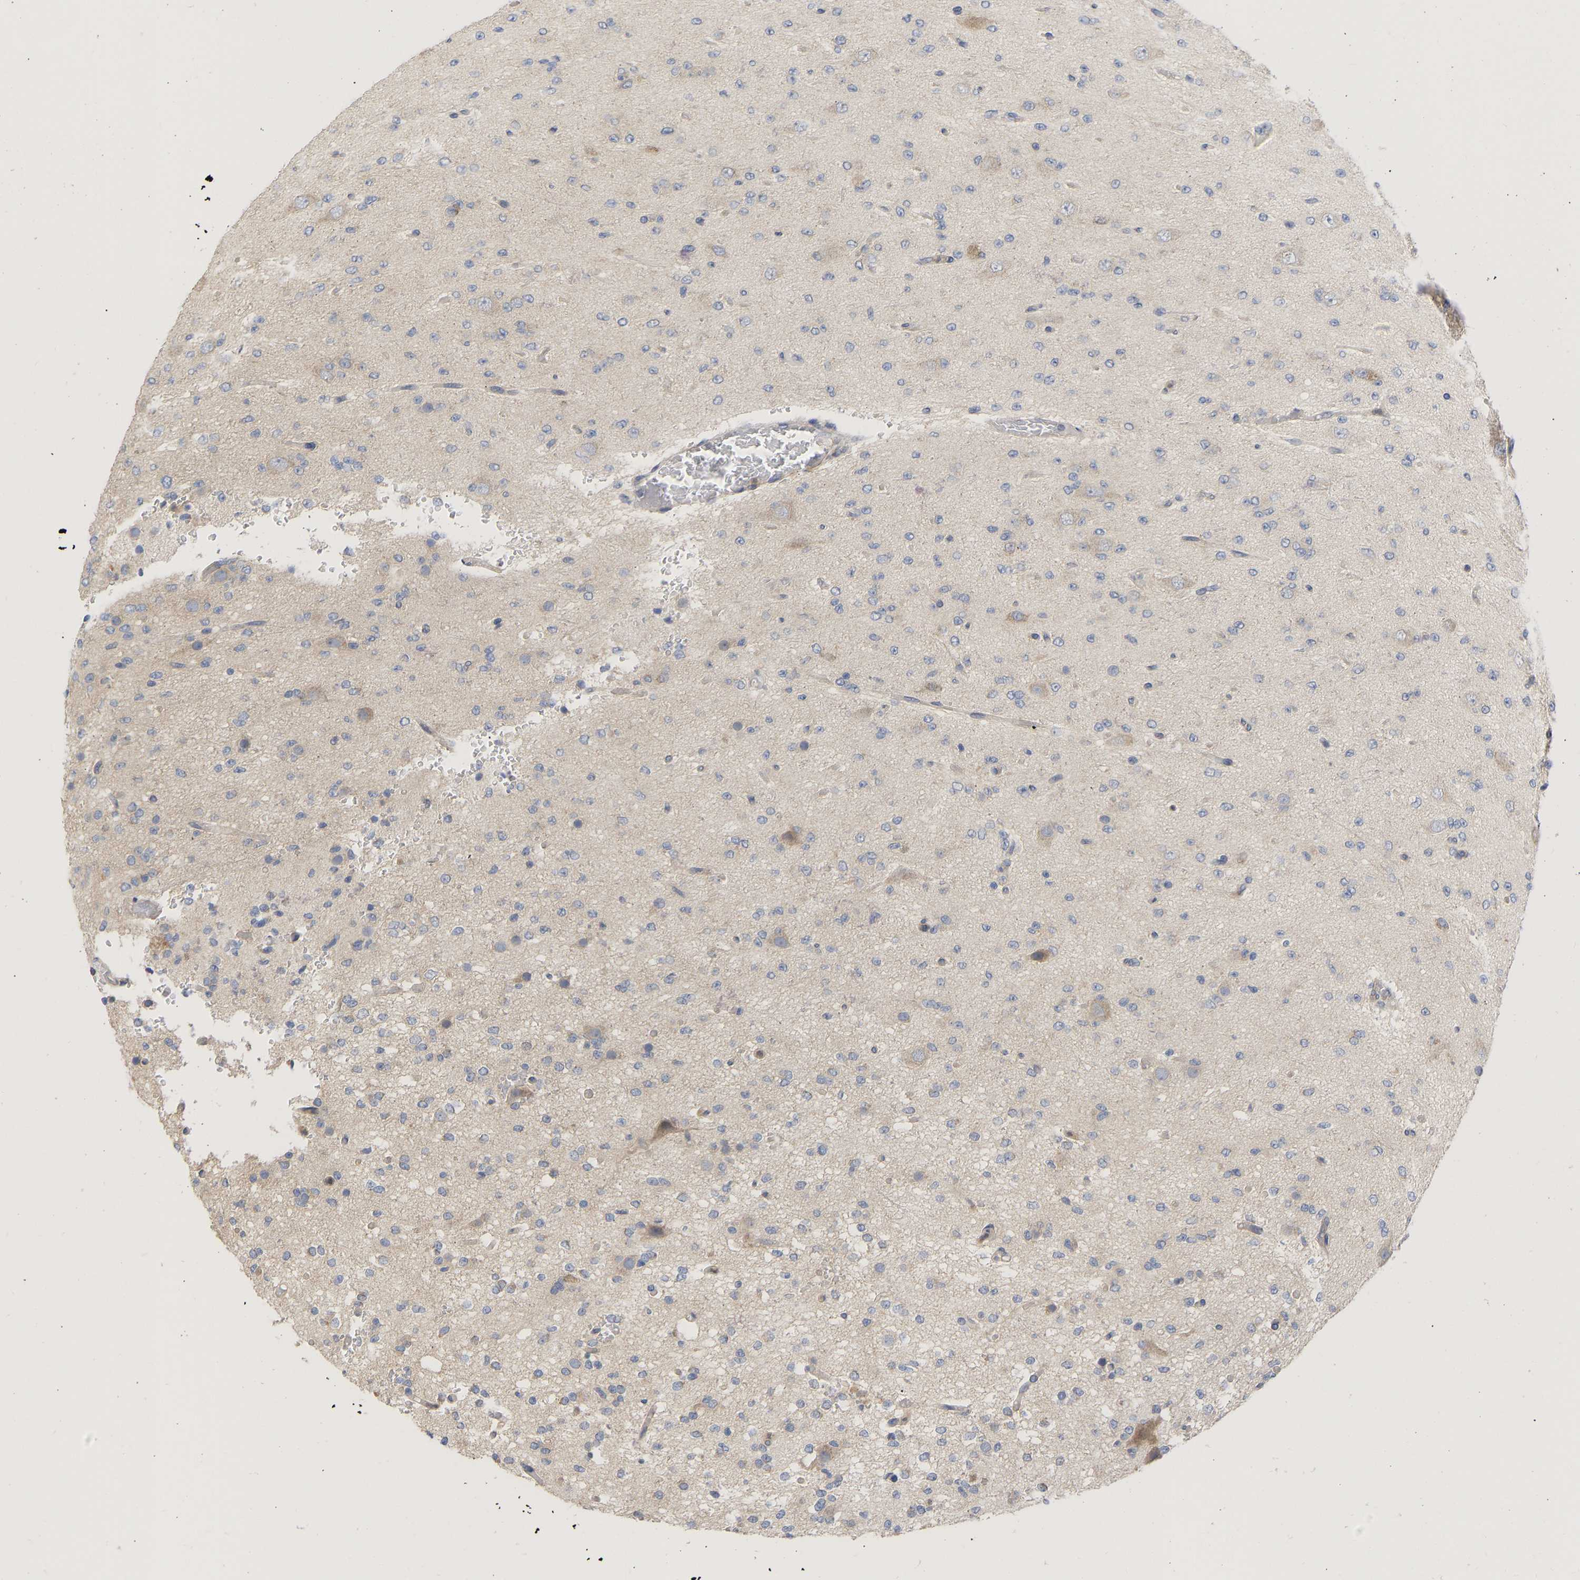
{"staining": {"intensity": "weak", "quantity": "<25%", "location": "cytoplasmic/membranous"}, "tissue": "glioma", "cell_type": "Tumor cells", "image_type": "cancer", "snomed": [{"axis": "morphology", "description": "Glioma, malignant, Low grade"}, {"axis": "topography", "description": "Brain"}], "caption": "Tumor cells are negative for brown protein staining in malignant low-grade glioma.", "gene": "MAP2K3", "patient": {"sex": "male", "age": 38}}